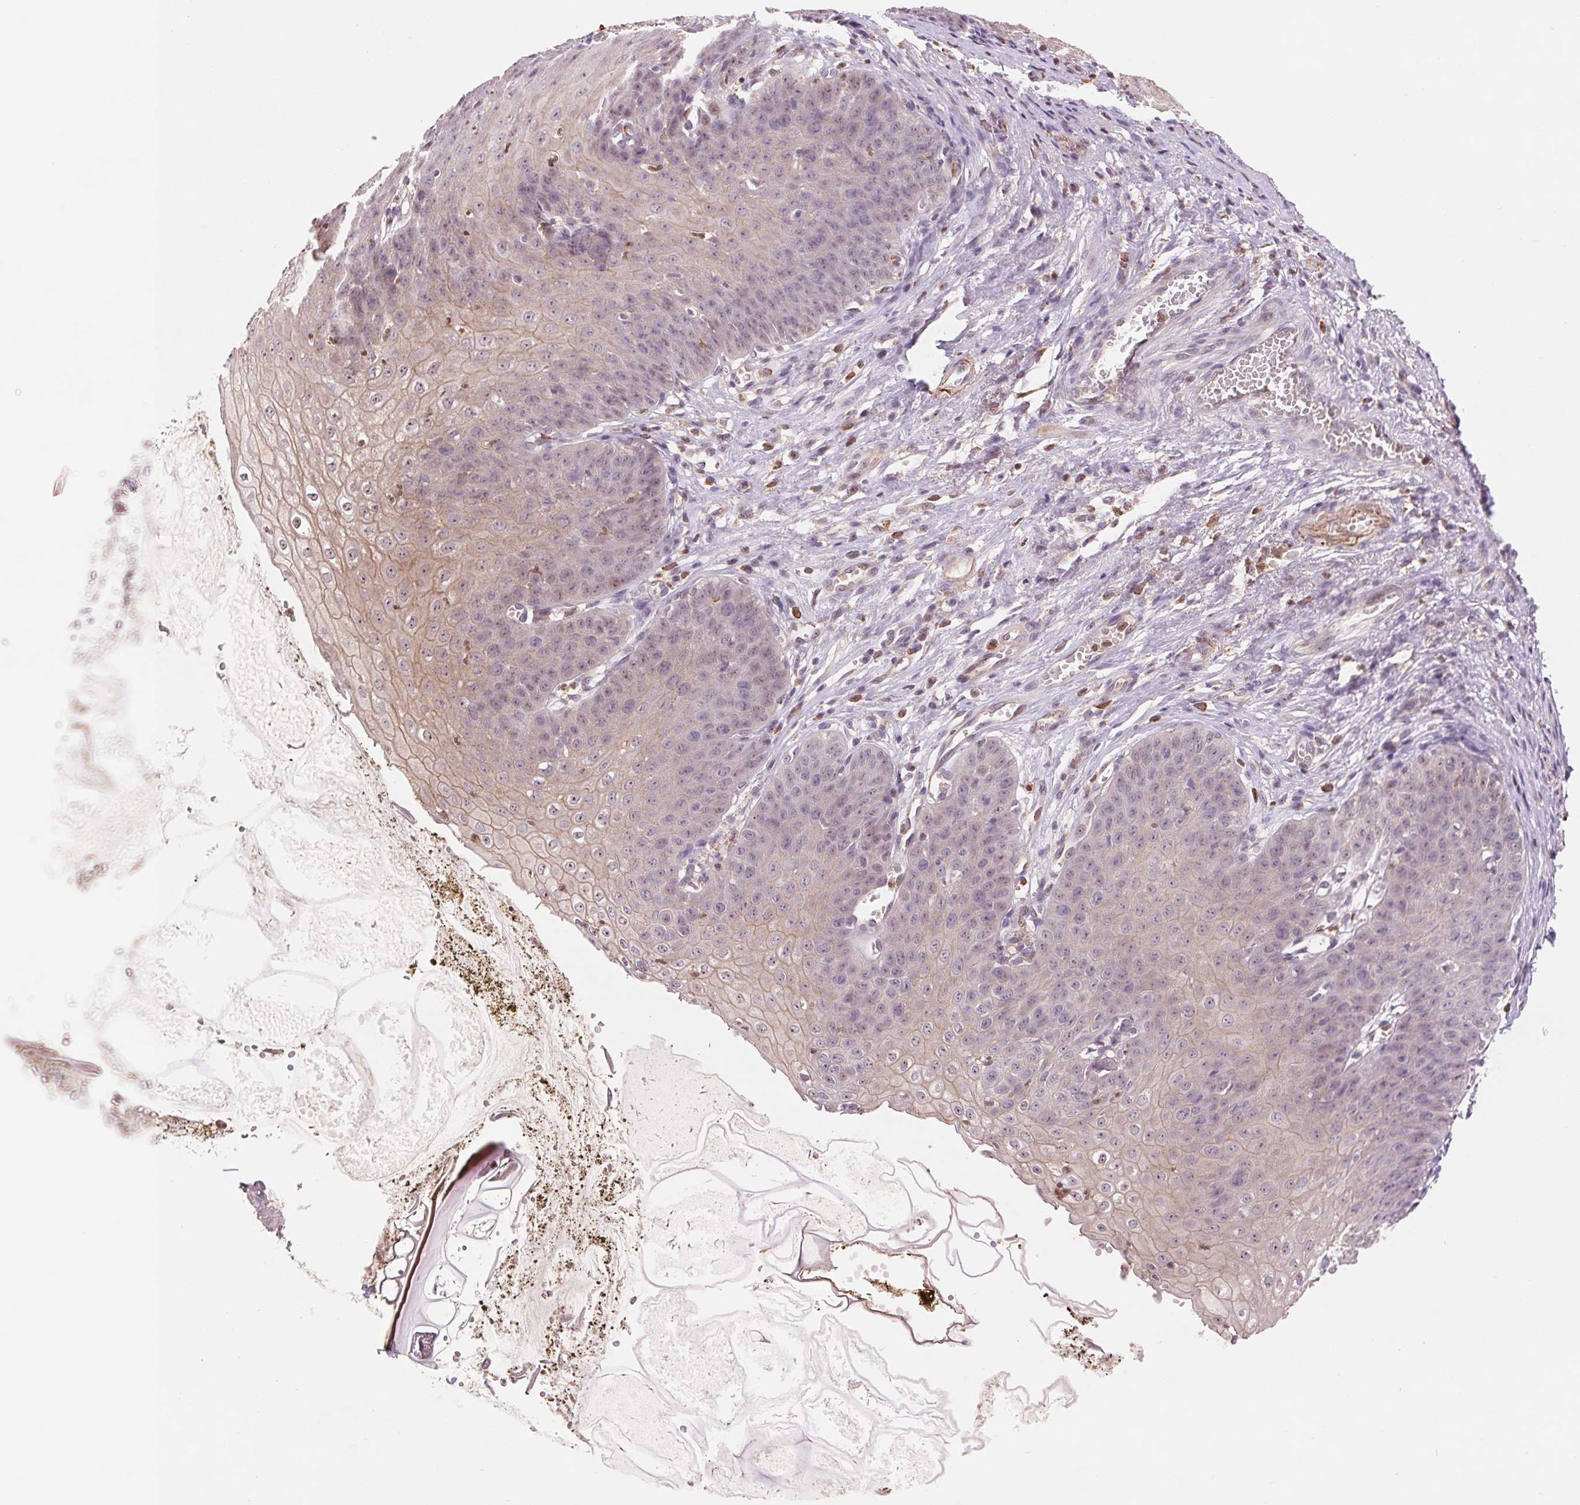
{"staining": {"intensity": "moderate", "quantity": "<25%", "location": "cytoplasmic/membranous"}, "tissue": "esophagus", "cell_type": "Squamous epithelial cells", "image_type": "normal", "snomed": [{"axis": "morphology", "description": "Normal tissue, NOS"}, {"axis": "topography", "description": "Esophagus"}], "caption": "Squamous epithelial cells display low levels of moderate cytoplasmic/membranous expression in about <25% of cells in normal human esophagus. The staining was performed using DAB, with brown indicating positive protein expression. Nuclei are stained blue with hematoxylin.", "gene": "RANBP3L", "patient": {"sex": "male", "age": 71}}